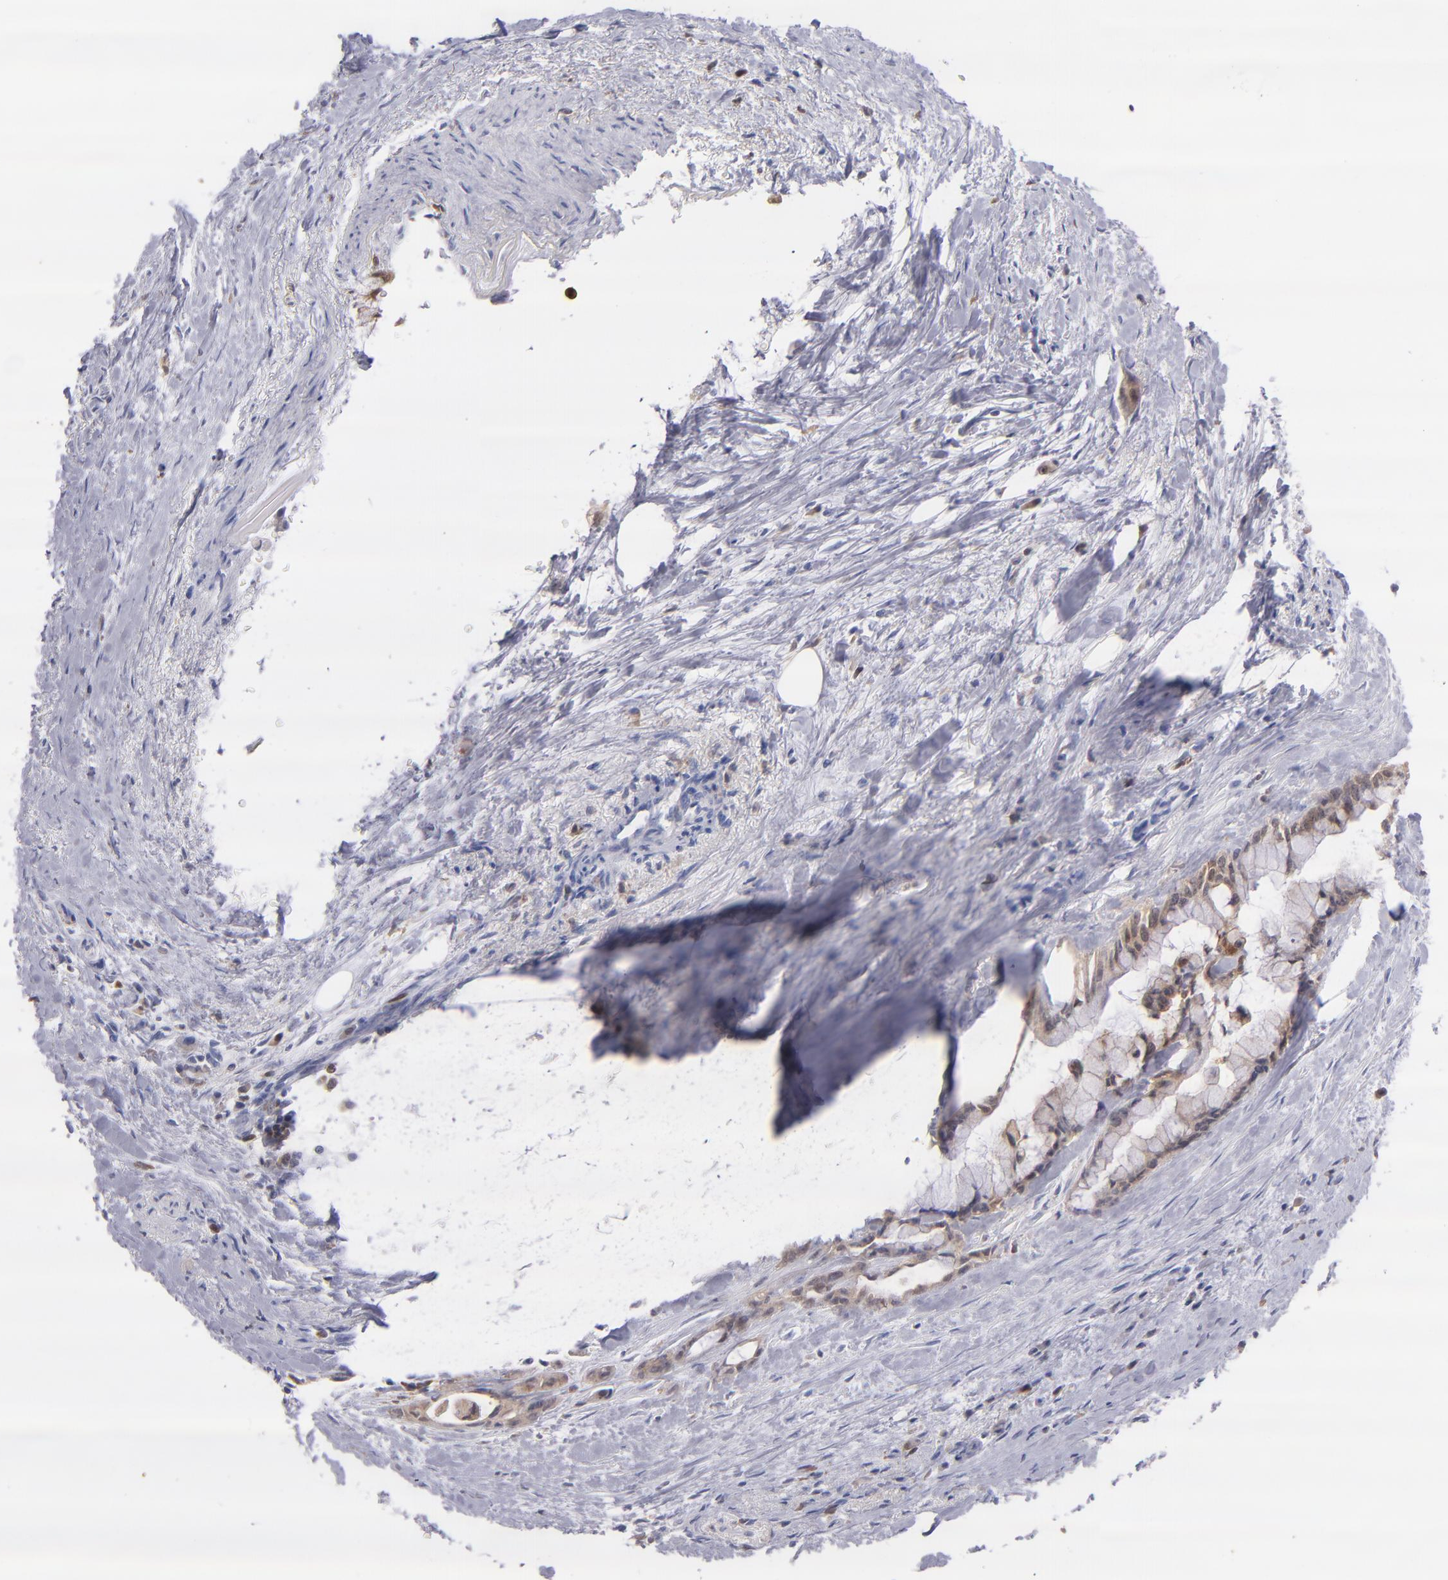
{"staining": {"intensity": "negative", "quantity": "none", "location": "none"}, "tissue": "pancreatic cancer", "cell_type": "Tumor cells", "image_type": "cancer", "snomed": [{"axis": "morphology", "description": "Adenocarcinoma, NOS"}, {"axis": "topography", "description": "Pancreas"}], "caption": "Tumor cells show no significant protein positivity in pancreatic cancer (adenocarcinoma).", "gene": "PRKCD", "patient": {"sex": "male", "age": 59}}